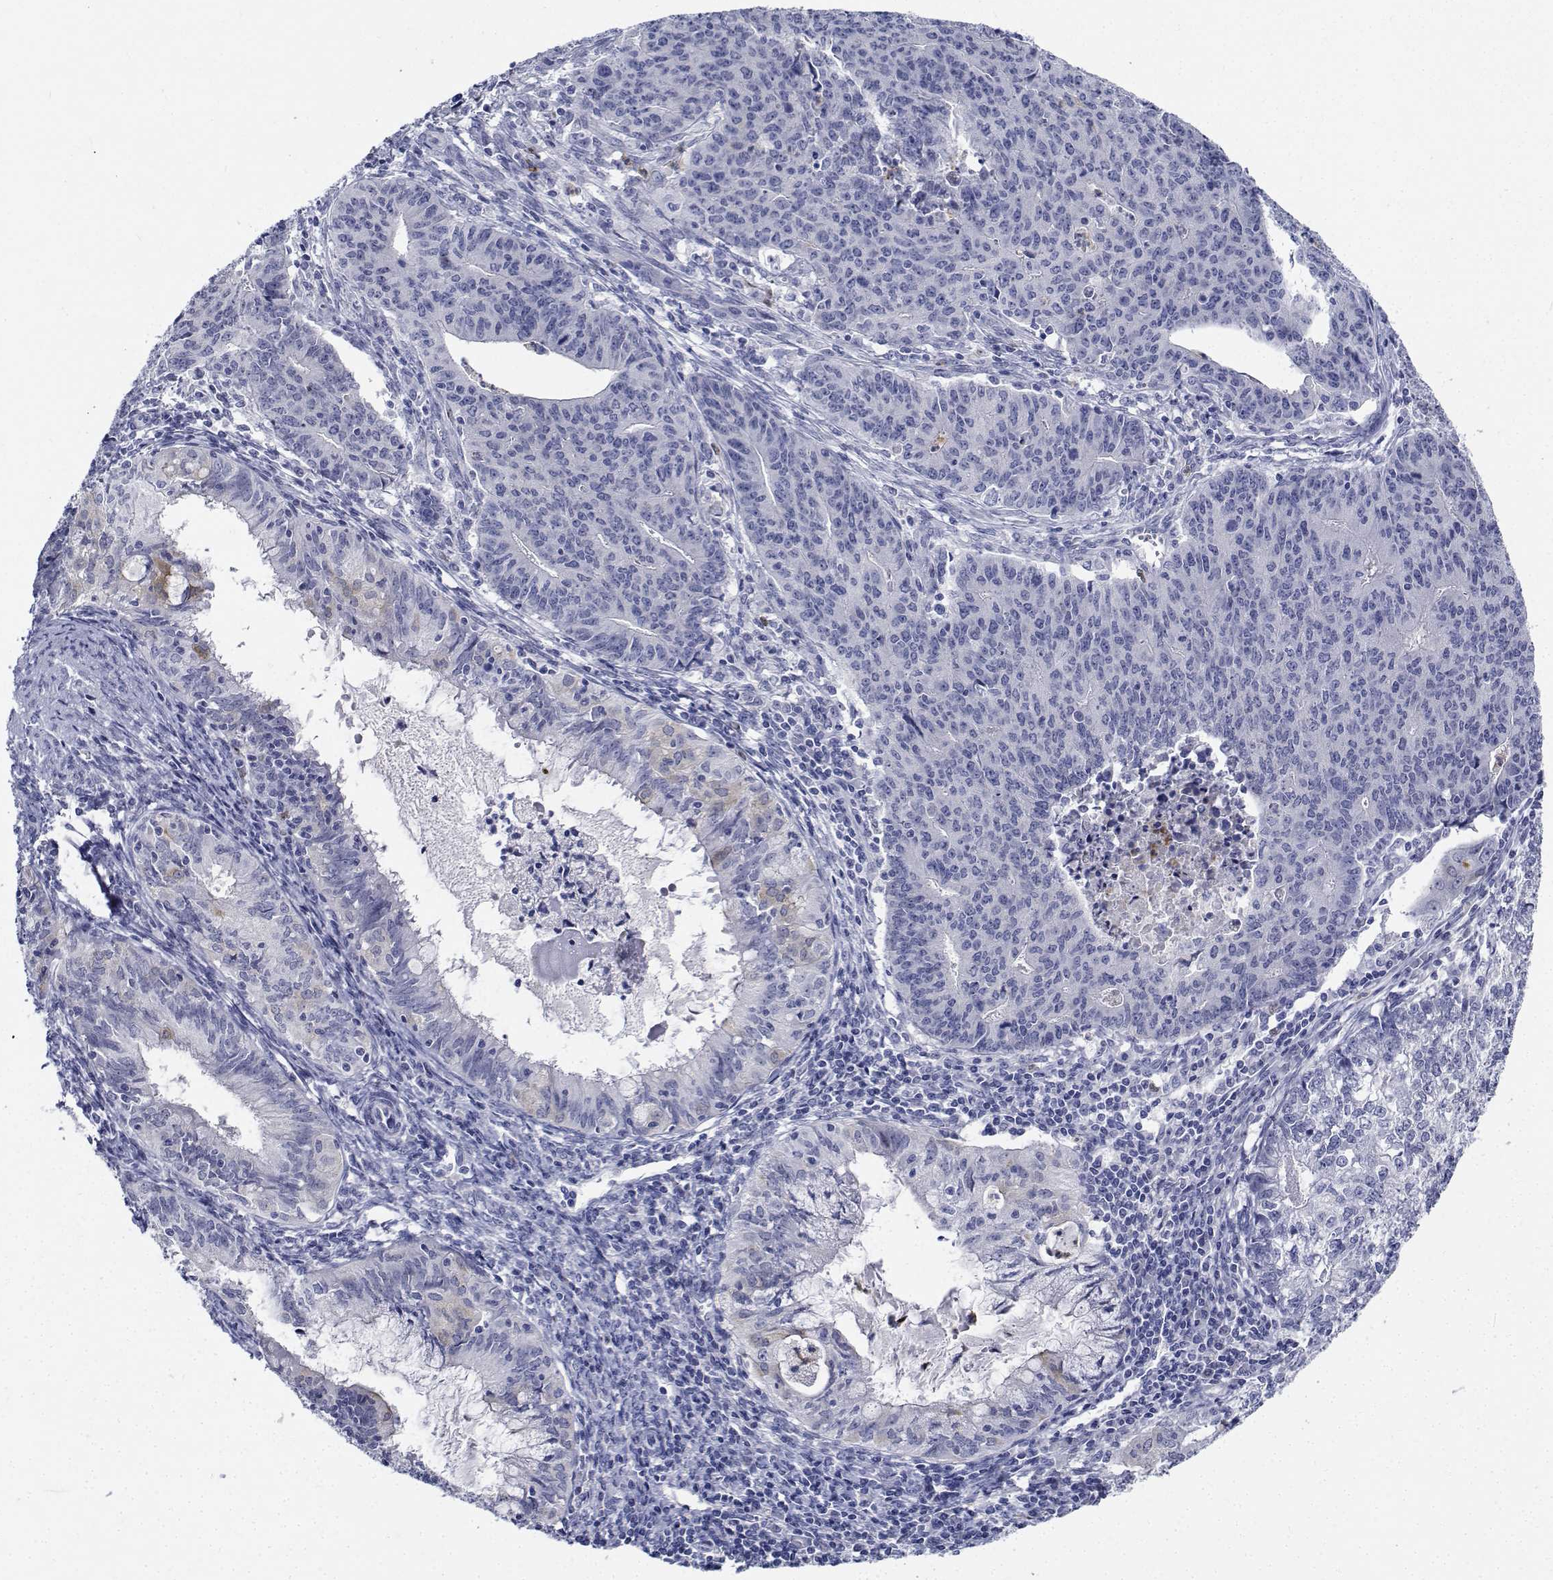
{"staining": {"intensity": "negative", "quantity": "none", "location": "none"}, "tissue": "endometrial cancer", "cell_type": "Tumor cells", "image_type": "cancer", "snomed": [{"axis": "morphology", "description": "Adenocarcinoma, NOS"}, {"axis": "topography", "description": "Endometrium"}], "caption": "DAB (3,3'-diaminobenzidine) immunohistochemical staining of endometrial cancer shows no significant expression in tumor cells.", "gene": "PLXNA4", "patient": {"sex": "female", "age": 59}}